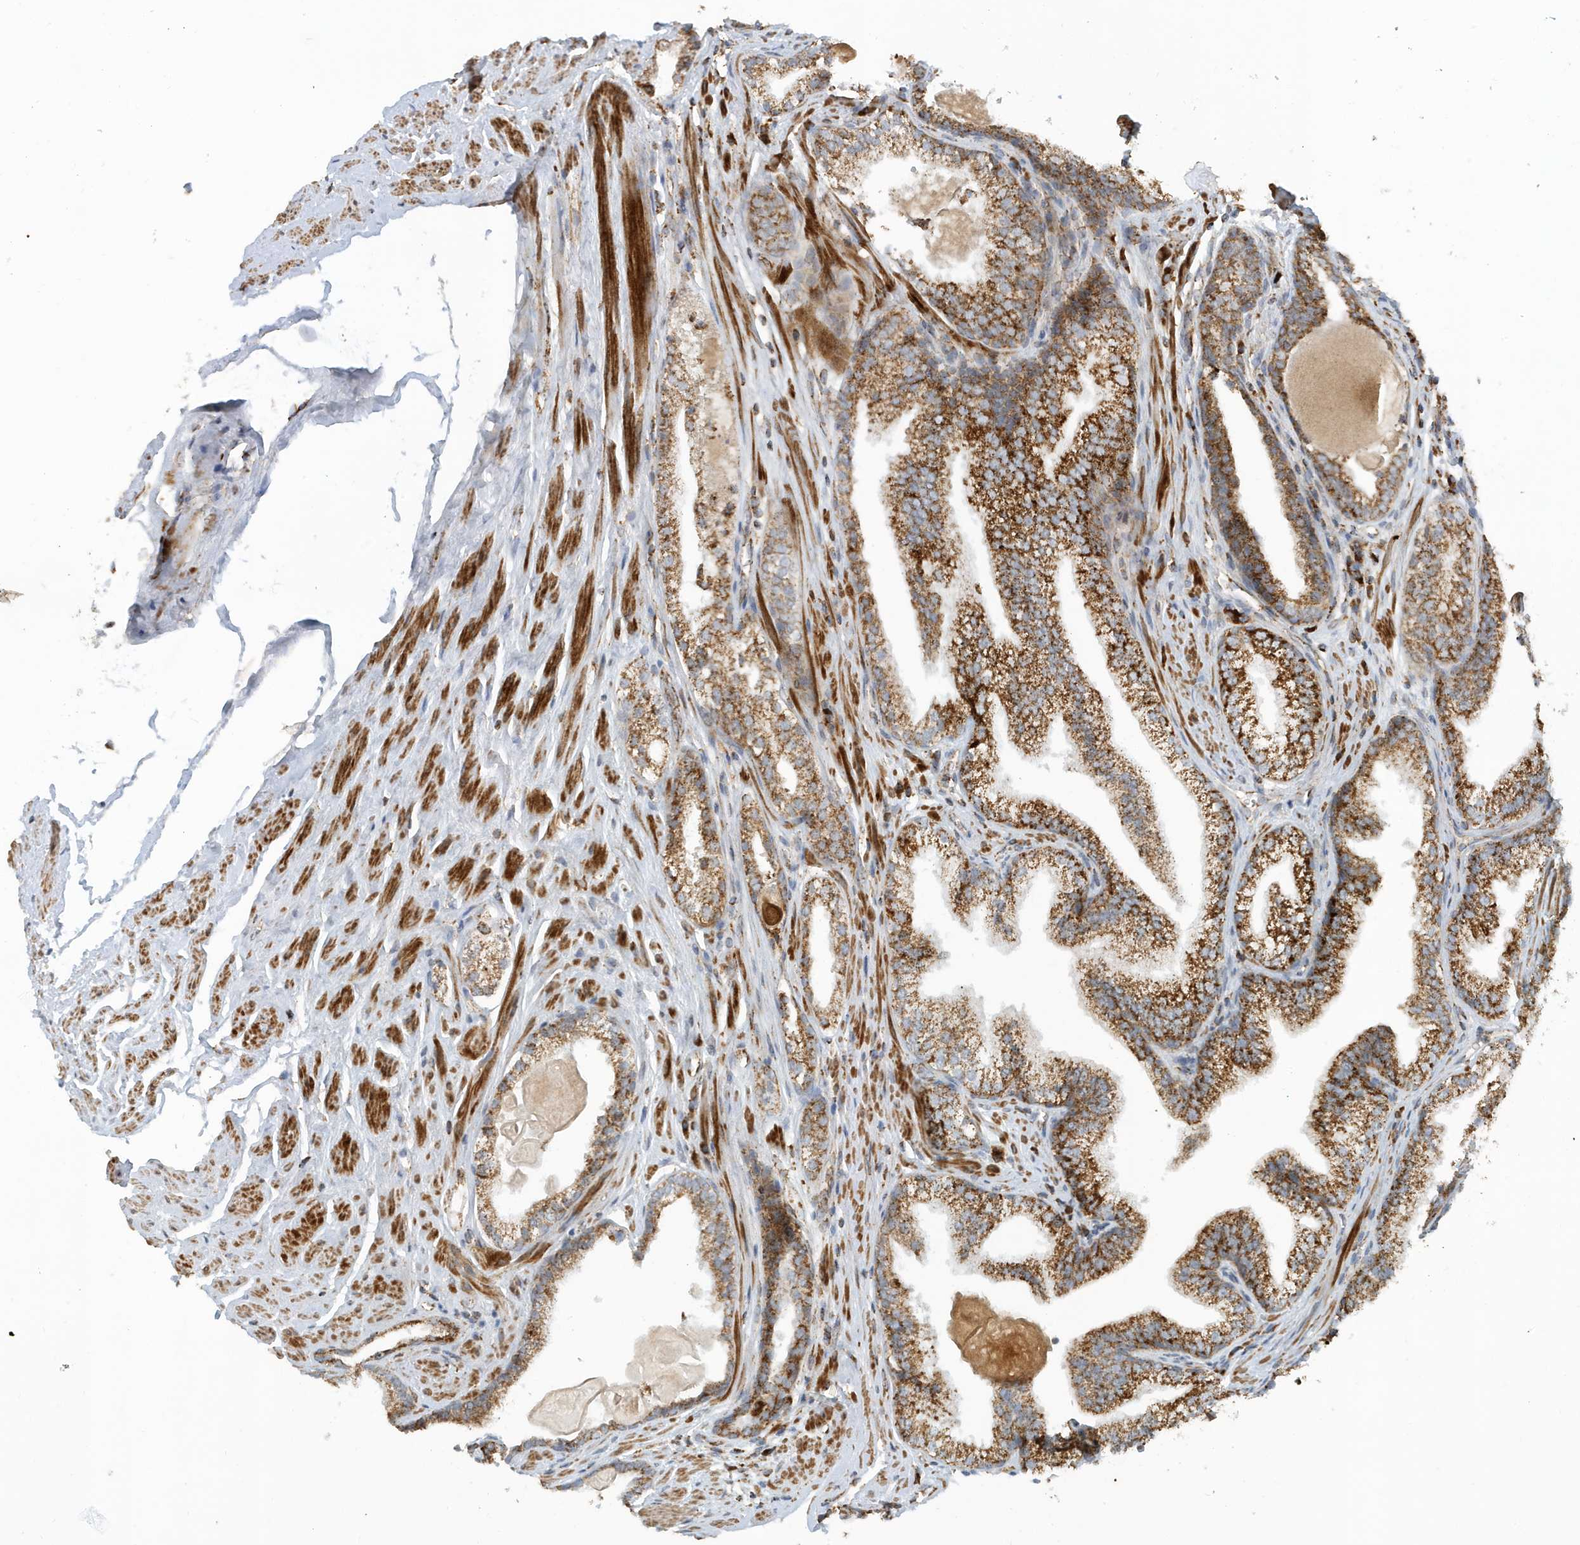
{"staining": {"intensity": "strong", "quantity": ">75%", "location": "cytoplasmic/membranous"}, "tissue": "prostate cancer", "cell_type": "Tumor cells", "image_type": "cancer", "snomed": [{"axis": "morphology", "description": "Adenocarcinoma, High grade"}, {"axis": "topography", "description": "Prostate"}], "caption": "This is an image of immunohistochemistry staining of prostate adenocarcinoma (high-grade), which shows strong positivity in the cytoplasmic/membranous of tumor cells.", "gene": "MAN1A1", "patient": {"sex": "male", "age": 63}}